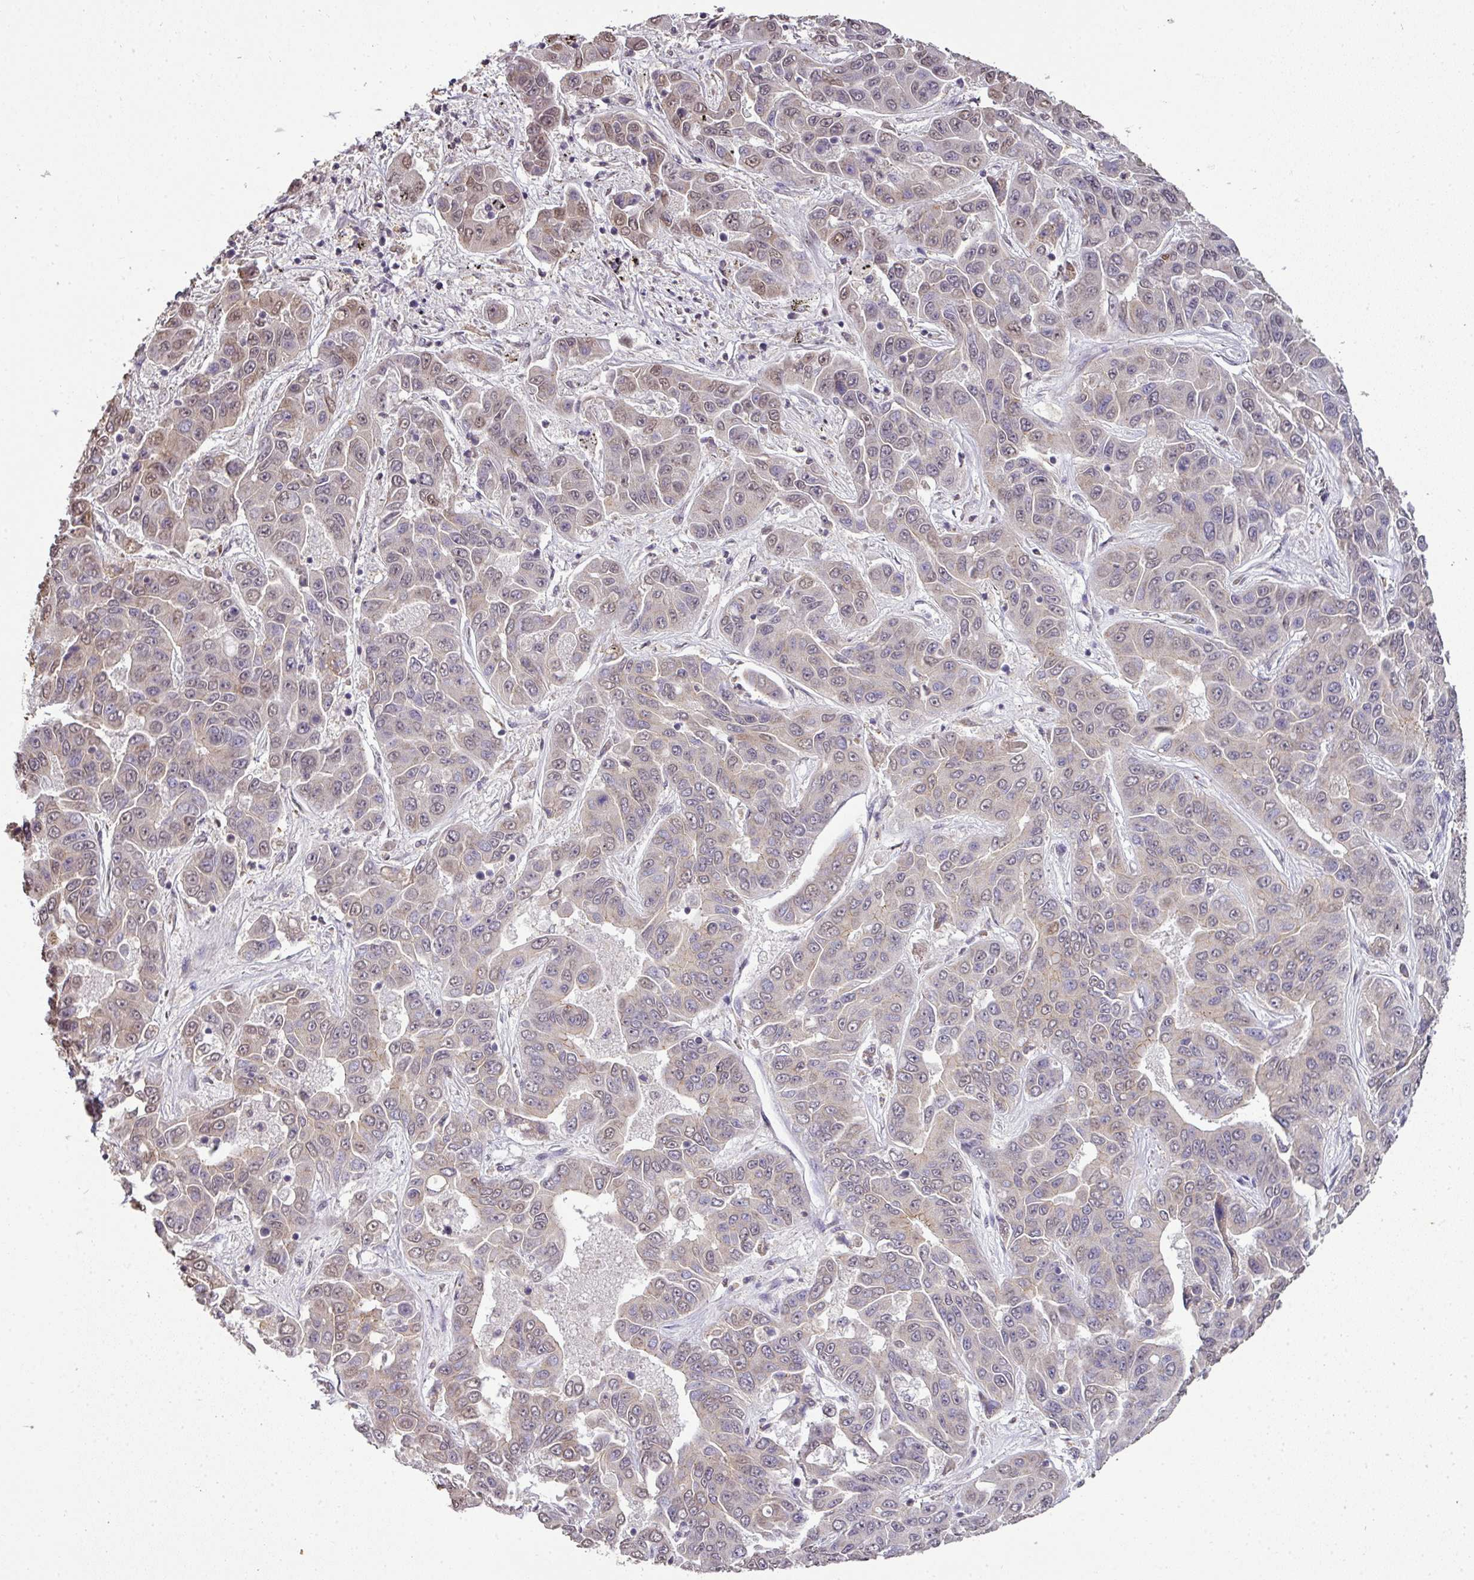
{"staining": {"intensity": "weak", "quantity": "<25%", "location": "nuclear"}, "tissue": "liver cancer", "cell_type": "Tumor cells", "image_type": "cancer", "snomed": [{"axis": "morphology", "description": "Cholangiocarcinoma"}, {"axis": "topography", "description": "Liver"}], "caption": "Immunohistochemistry micrograph of neoplastic tissue: human liver cholangiocarcinoma stained with DAB (3,3'-diaminobenzidine) demonstrates no significant protein positivity in tumor cells.", "gene": "JPH2", "patient": {"sex": "female", "age": 52}}